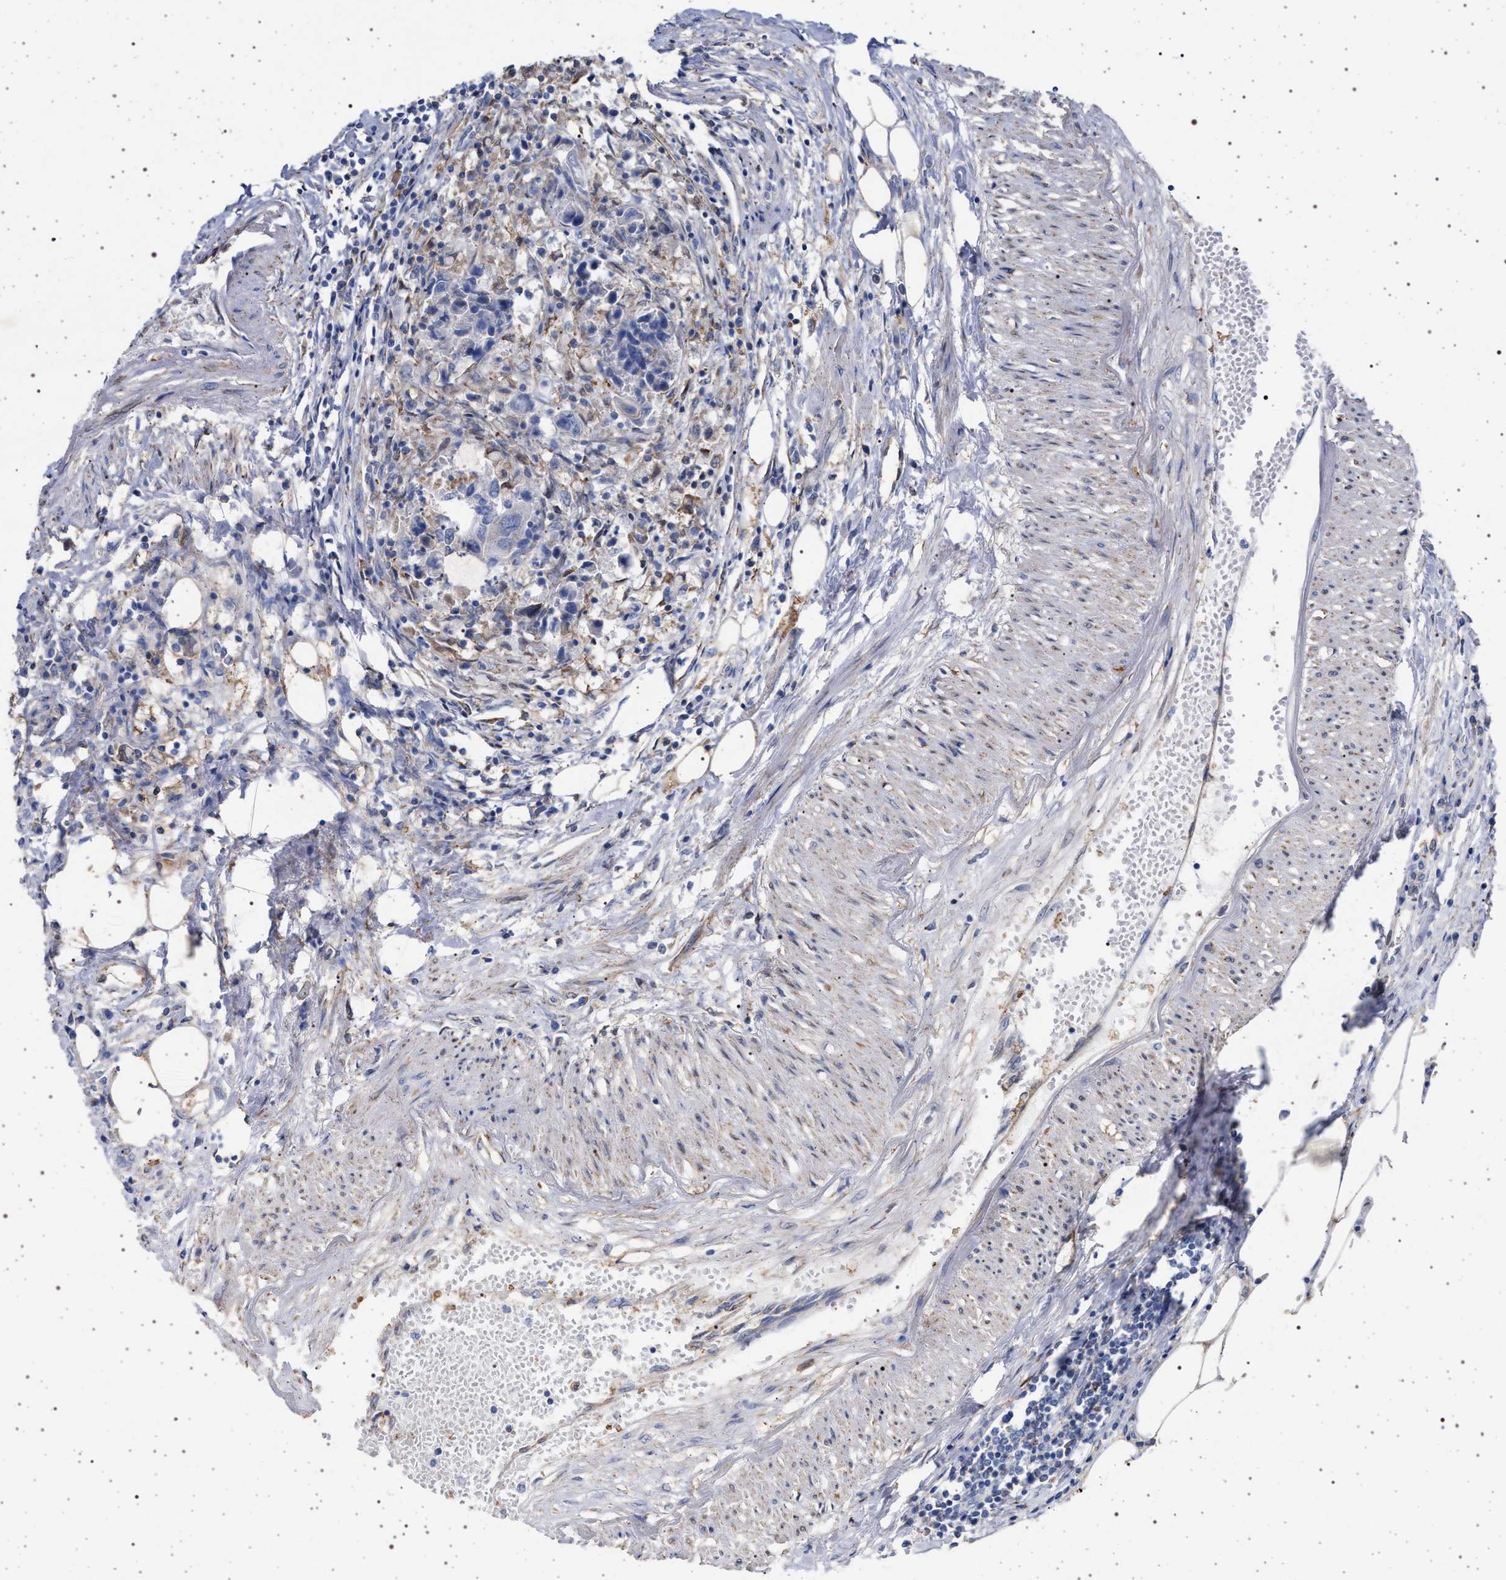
{"staining": {"intensity": "negative", "quantity": "none", "location": "none"}, "tissue": "colorectal cancer", "cell_type": "Tumor cells", "image_type": "cancer", "snomed": [{"axis": "morphology", "description": "Adenocarcinoma, NOS"}, {"axis": "topography", "description": "Colon"}], "caption": "Histopathology image shows no protein expression in tumor cells of colorectal cancer tissue.", "gene": "PLG", "patient": {"sex": "male", "age": 71}}